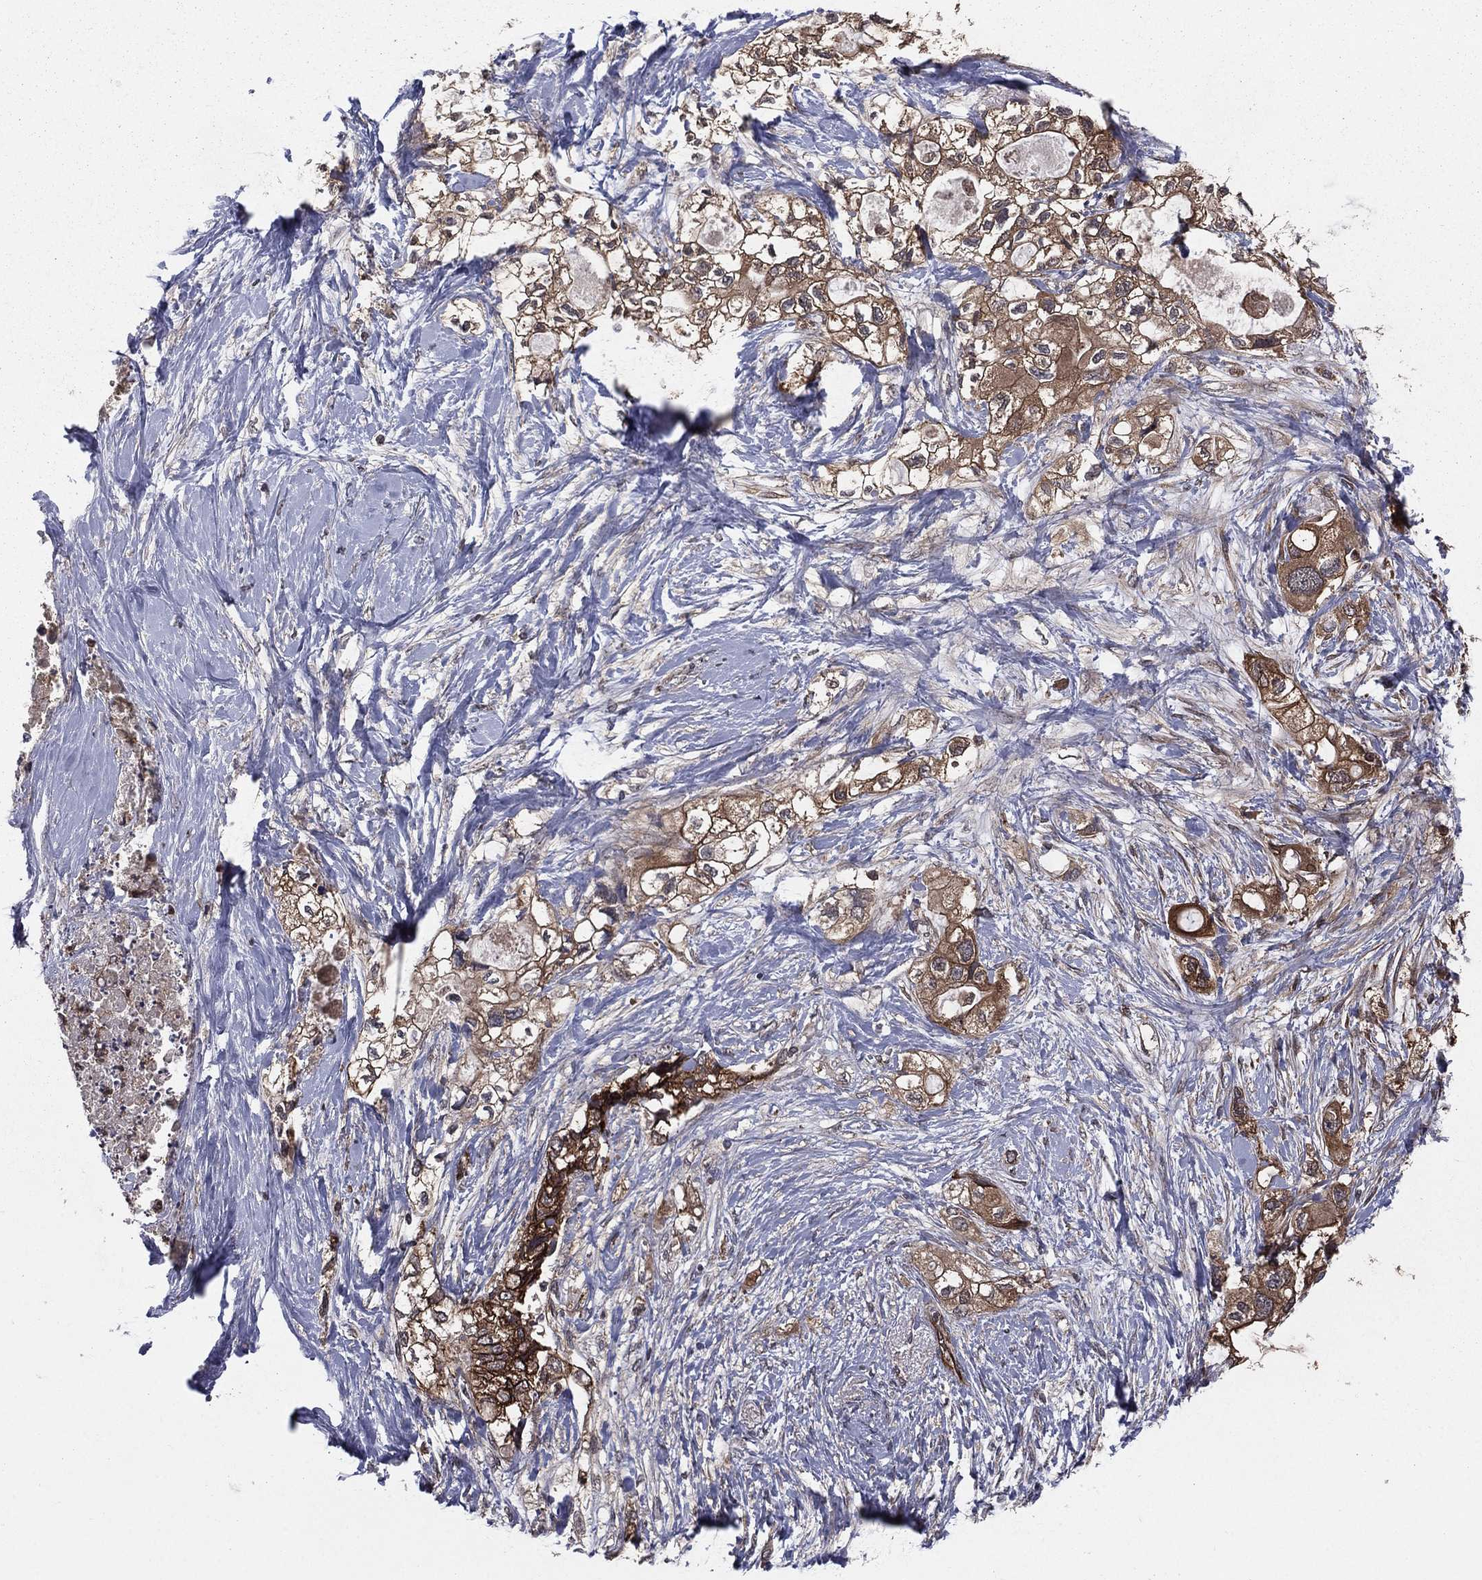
{"staining": {"intensity": "strong", "quantity": ">75%", "location": "cytoplasmic/membranous"}, "tissue": "pancreatic cancer", "cell_type": "Tumor cells", "image_type": "cancer", "snomed": [{"axis": "morphology", "description": "Adenocarcinoma, NOS"}, {"axis": "topography", "description": "Pancreas"}], "caption": "A brown stain labels strong cytoplasmic/membranous expression of a protein in pancreatic adenocarcinoma tumor cells.", "gene": "CERT1", "patient": {"sex": "female", "age": 56}}